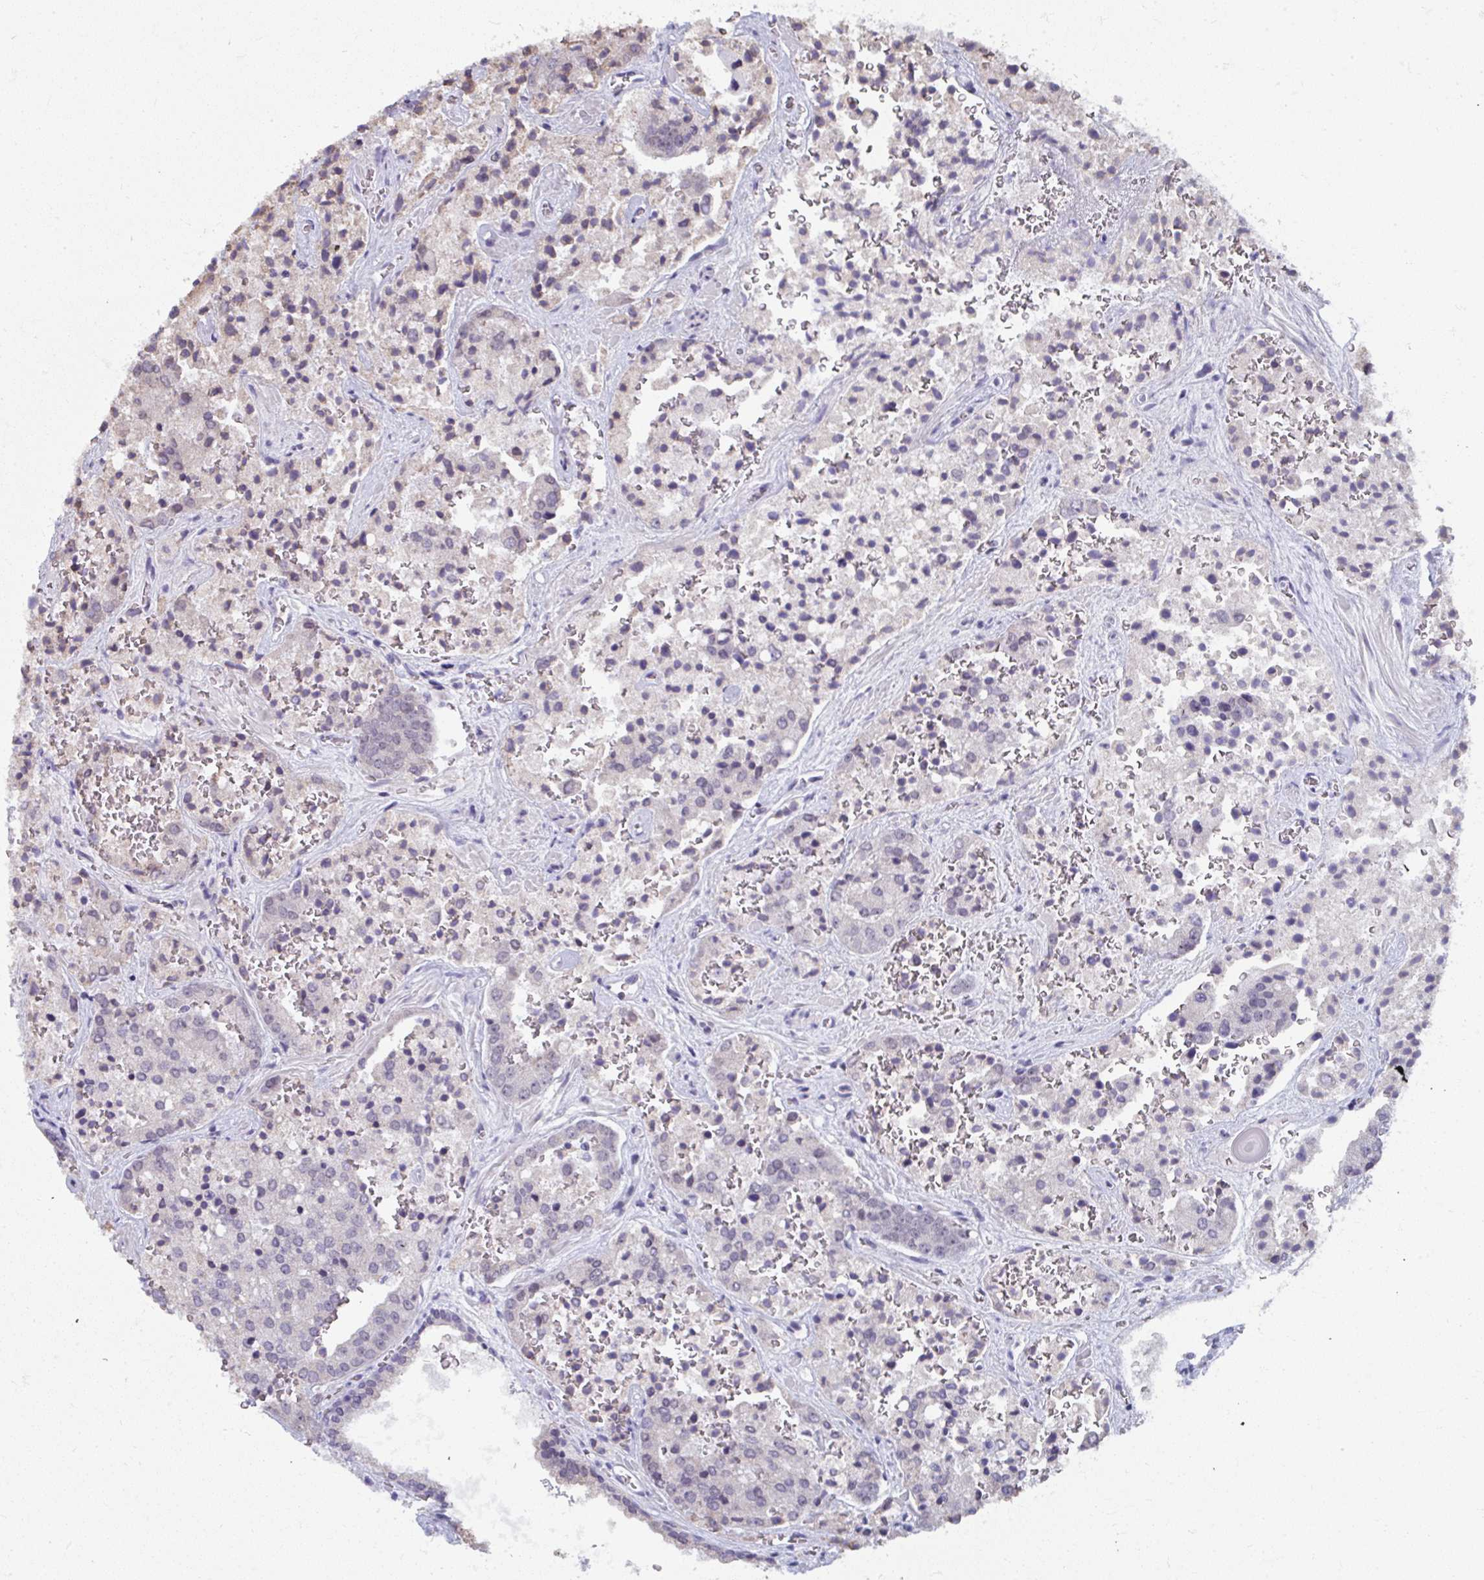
{"staining": {"intensity": "negative", "quantity": "none", "location": "none"}, "tissue": "prostate cancer", "cell_type": "Tumor cells", "image_type": "cancer", "snomed": [{"axis": "morphology", "description": "Normal tissue, NOS"}, {"axis": "morphology", "description": "Adenocarcinoma, High grade"}, {"axis": "topography", "description": "Prostate"}, {"axis": "topography", "description": "Peripheral nerve tissue"}], "caption": "Tumor cells show no significant positivity in adenocarcinoma (high-grade) (prostate).", "gene": "NMNAT1", "patient": {"sex": "male", "age": 68}}